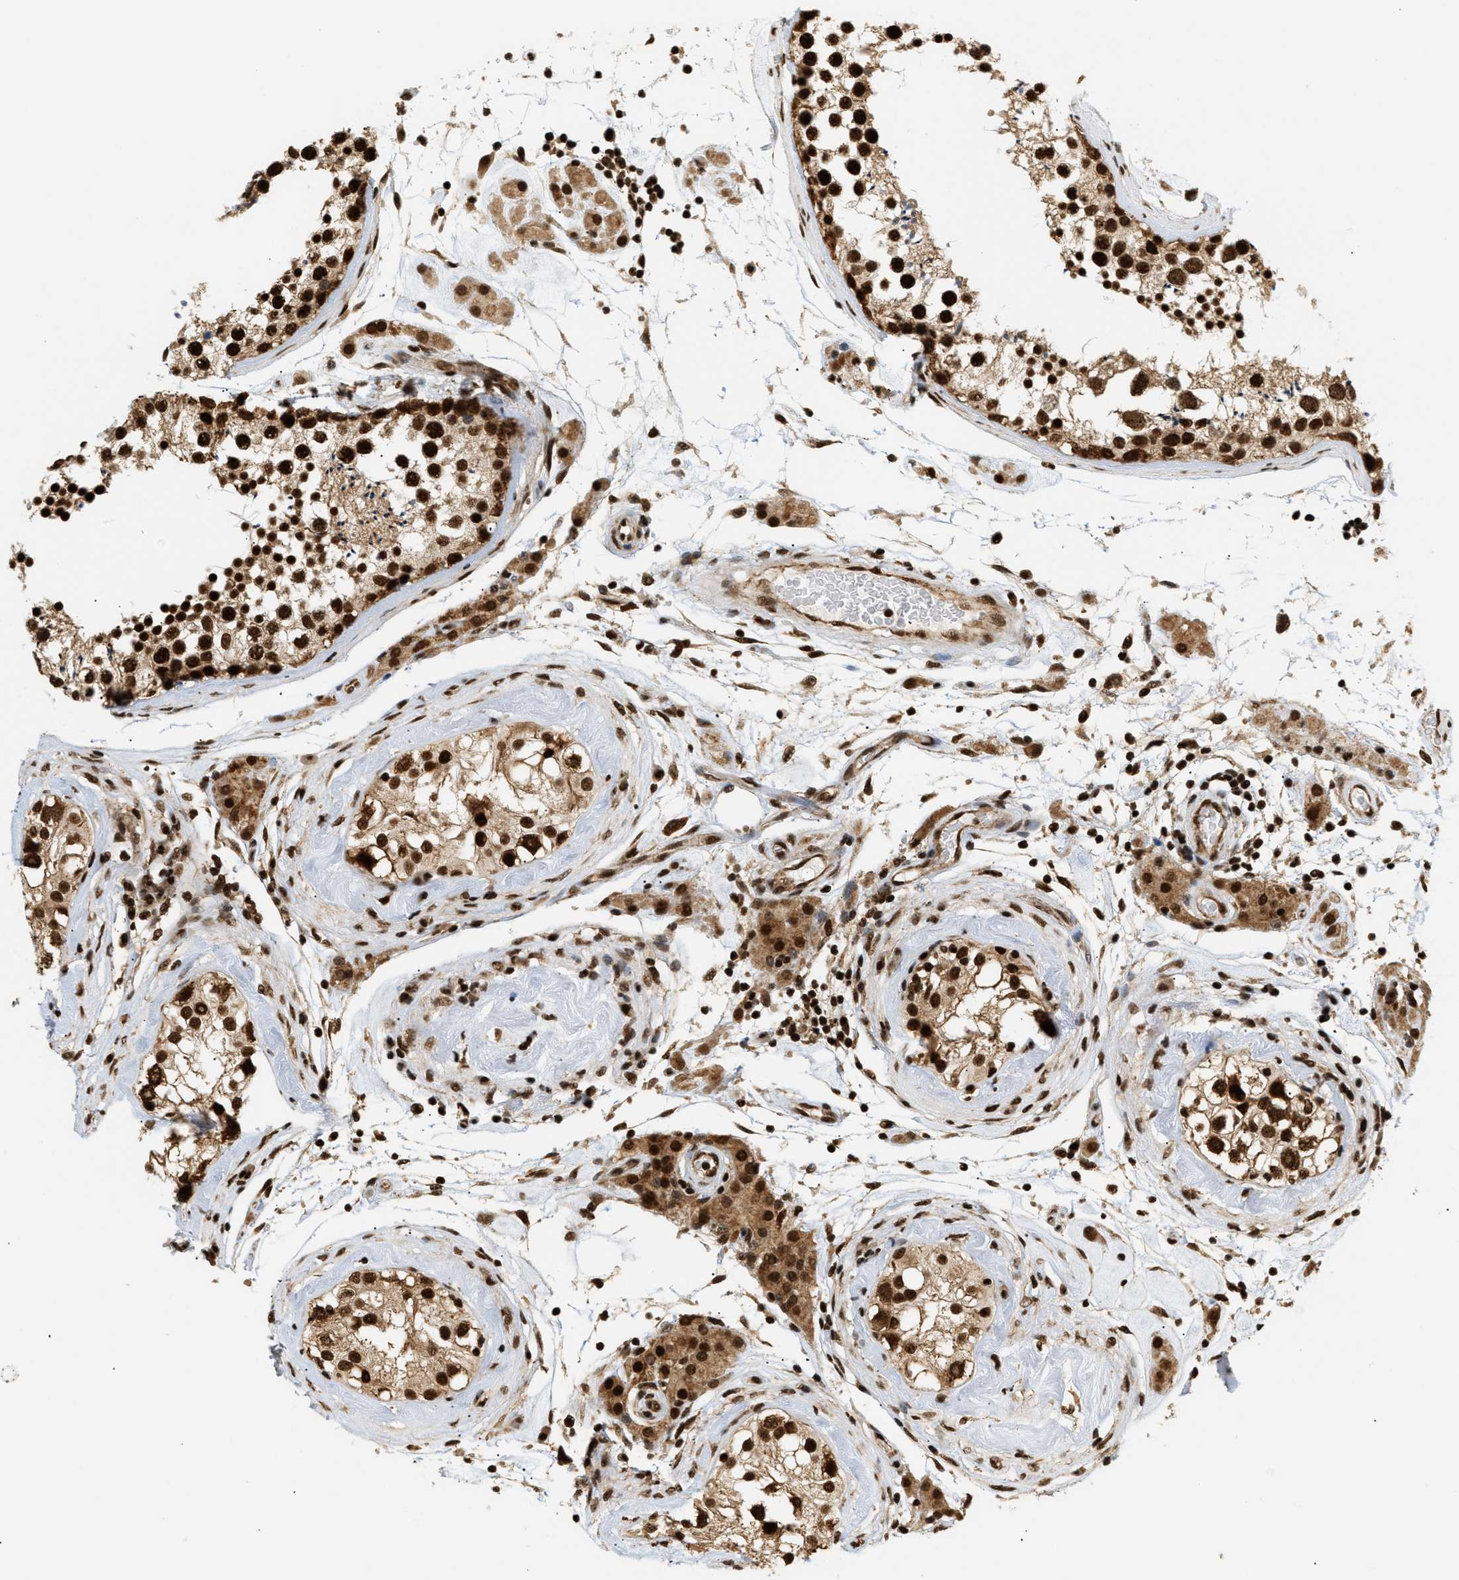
{"staining": {"intensity": "strong", "quantity": ">75%", "location": "cytoplasmic/membranous,nuclear"}, "tissue": "testis", "cell_type": "Cells in seminiferous ducts", "image_type": "normal", "snomed": [{"axis": "morphology", "description": "Normal tissue, NOS"}, {"axis": "topography", "description": "Testis"}], "caption": "High-magnification brightfield microscopy of normal testis stained with DAB (brown) and counterstained with hematoxylin (blue). cells in seminiferous ducts exhibit strong cytoplasmic/membranous,nuclear positivity is seen in about>75% of cells.", "gene": "RBM5", "patient": {"sex": "male", "age": 46}}